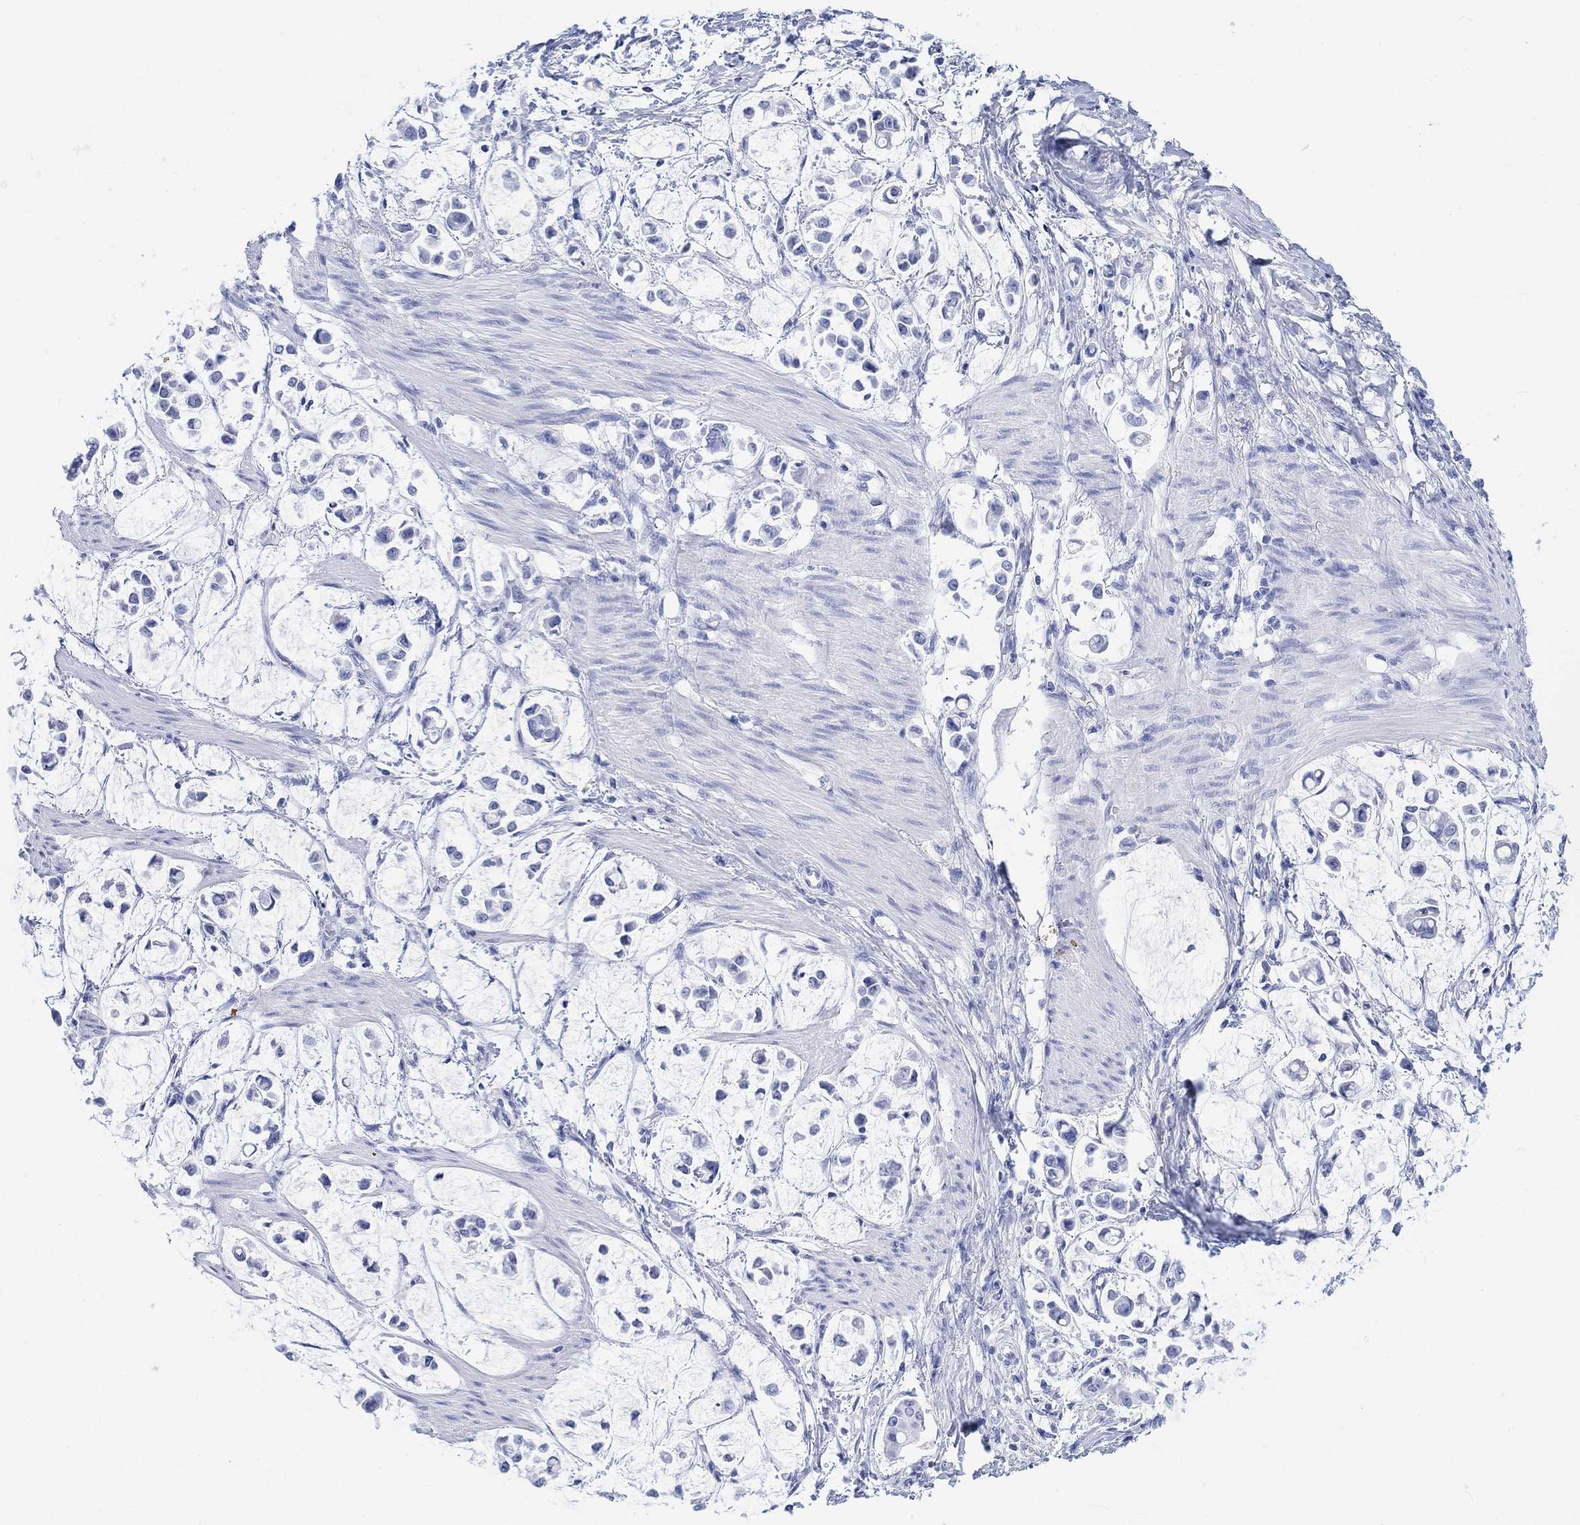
{"staining": {"intensity": "negative", "quantity": "none", "location": "none"}, "tissue": "stomach cancer", "cell_type": "Tumor cells", "image_type": "cancer", "snomed": [{"axis": "morphology", "description": "Adenocarcinoma, NOS"}, {"axis": "topography", "description": "Stomach"}], "caption": "Tumor cells are negative for brown protein staining in adenocarcinoma (stomach).", "gene": "CELF4", "patient": {"sex": "male", "age": 82}}